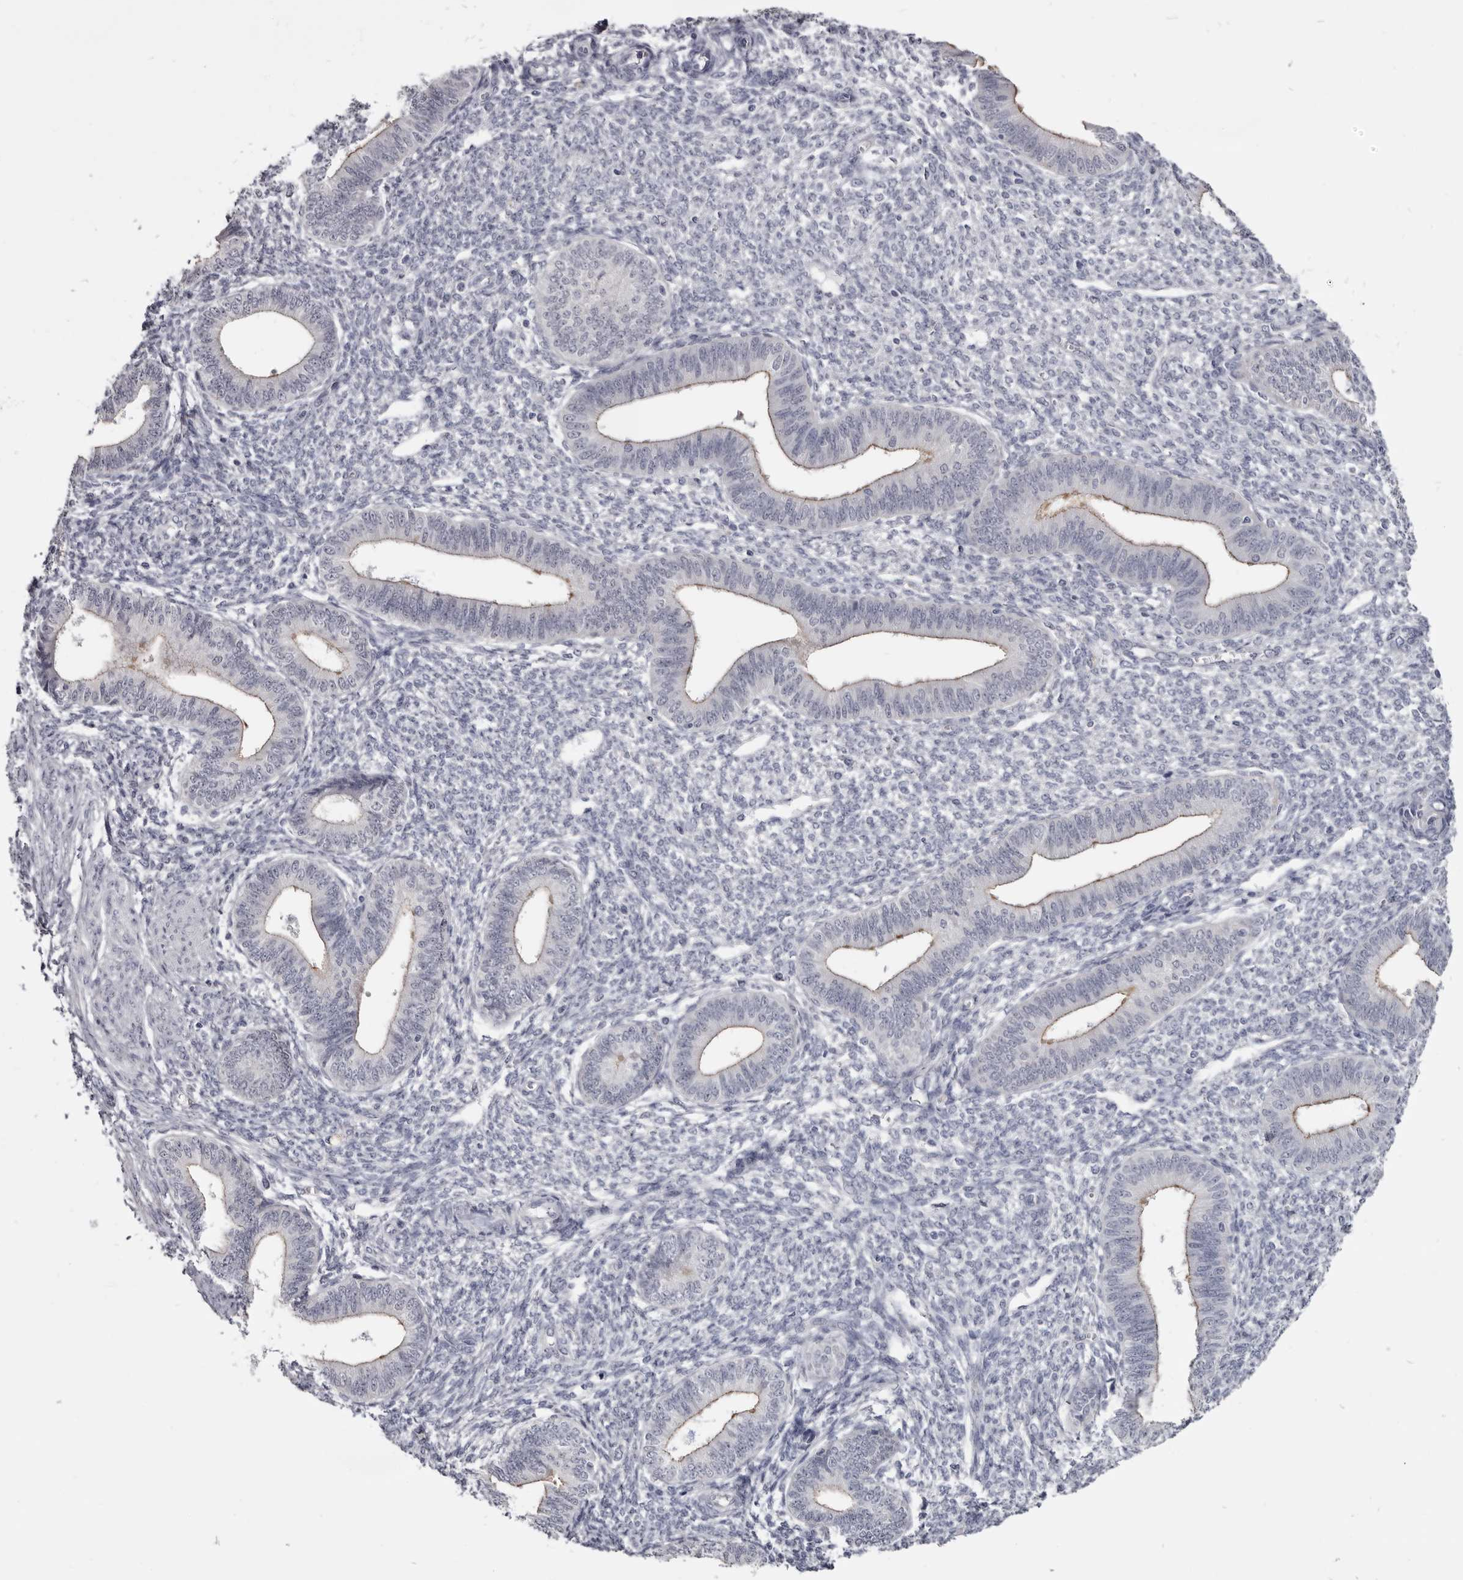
{"staining": {"intensity": "negative", "quantity": "none", "location": "none"}, "tissue": "endometrium", "cell_type": "Cells in endometrial stroma", "image_type": "normal", "snomed": [{"axis": "morphology", "description": "Normal tissue, NOS"}, {"axis": "topography", "description": "Endometrium"}], "caption": "This image is of unremarkable endometrium stained with IHC to label a protein in brown with the nuclei are counter-stained blue. There is no expression in cells in endometrial stroma.", "gene": "CGN", "patient": {"sex": "female", "age": 46}}